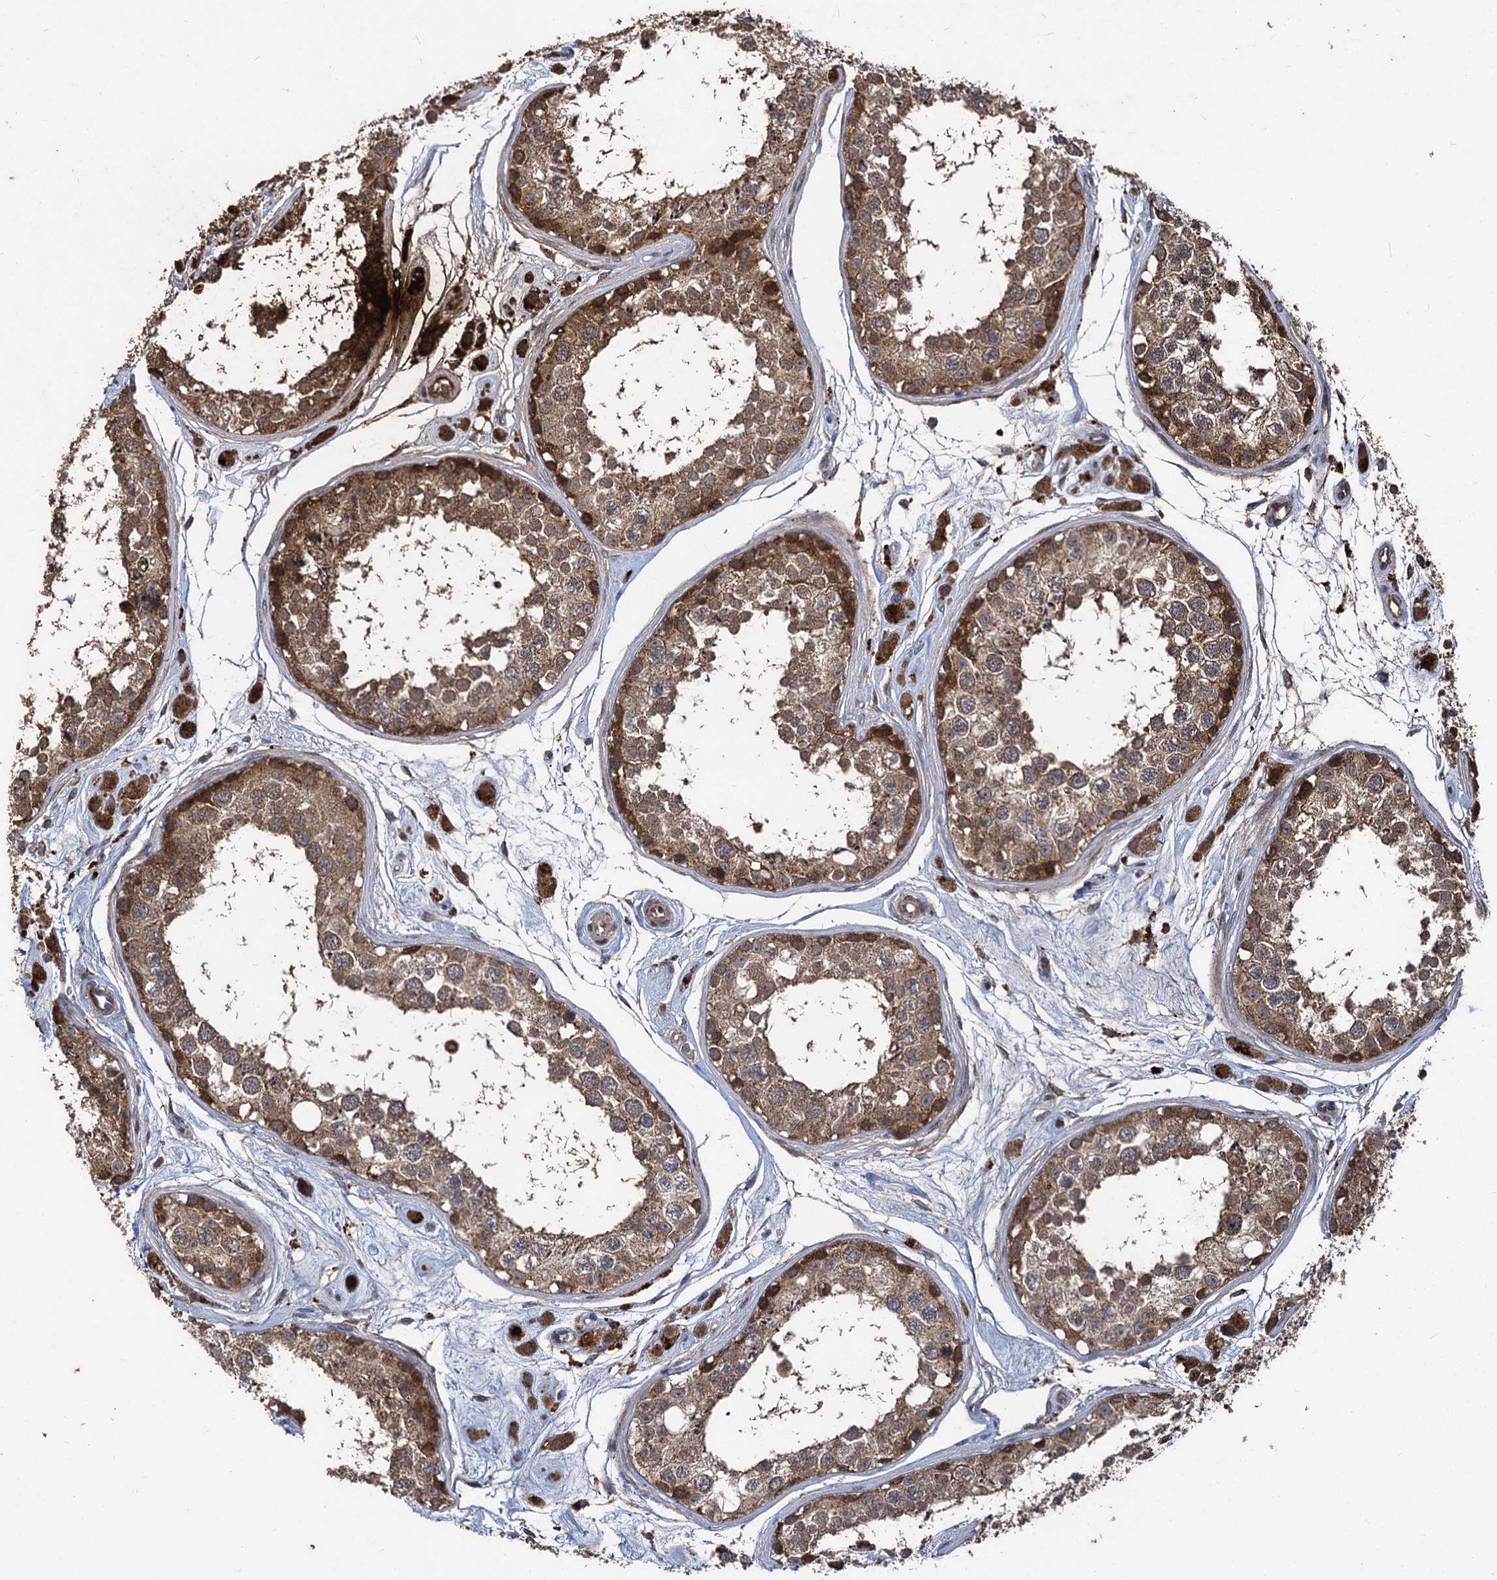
{"staining": {"intensity": "moderate", "quantity": ">75%", "location": "cytoplasmic/membranous"}, "tissue": "testis", "cell_type": "Cells in seminiferous ducts", "image_type": "normal", "snomed": [{"axis": "morphology", "description": "Normal tissue, NOS"}, {"axis": "topography", "description": "Testis"}], "caption": "This image reveals immunohistochemistry staining of unremarkable testis, with medium moderate cytoplasmic/membranous expression in about >75% of cells in seminiferous ducts.", "gene": "BCL2L2", "patient": {"sex": "male", "age": 25}}